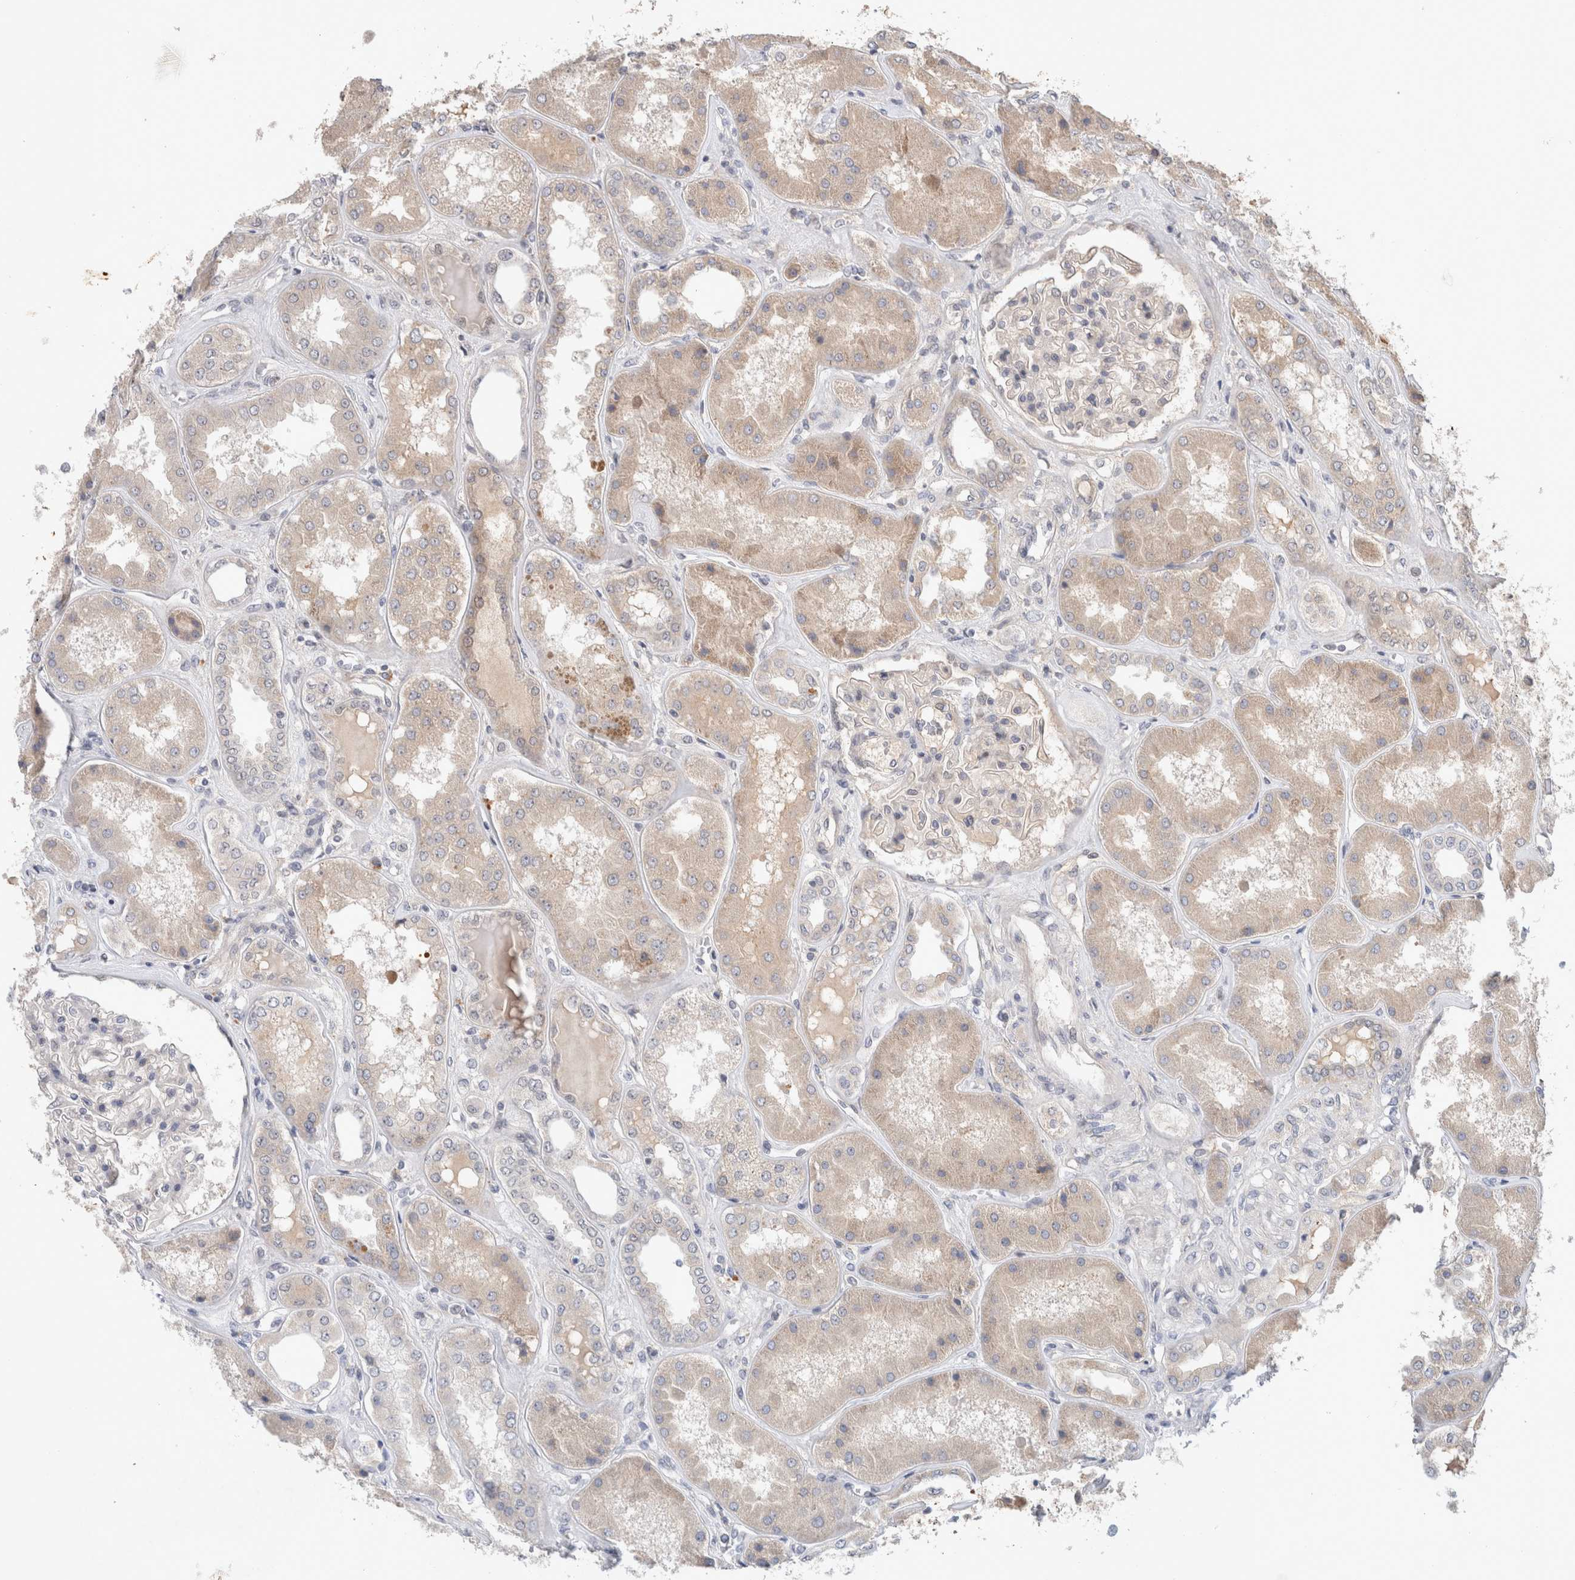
{"staining": {"intensity": "negative", "quantity": "none", "location": "none"}, "tissue": "kidney", "cell_type": "Cells in glomeruli", "image_type": "normal", "snomed": [{"axis": "morphology", "description": "Normal tissue, NOS"}, {"axis": "topography", "description": "Kidney"}], "caption": "IHC of normal human kidney reveals no positivity in cells in glomeruli. (DAB (3,3'-diaminobenzidine) IHC, high magnification).", "gene": "SYDE2", "patient": {"sex": "female", "age": 56}}